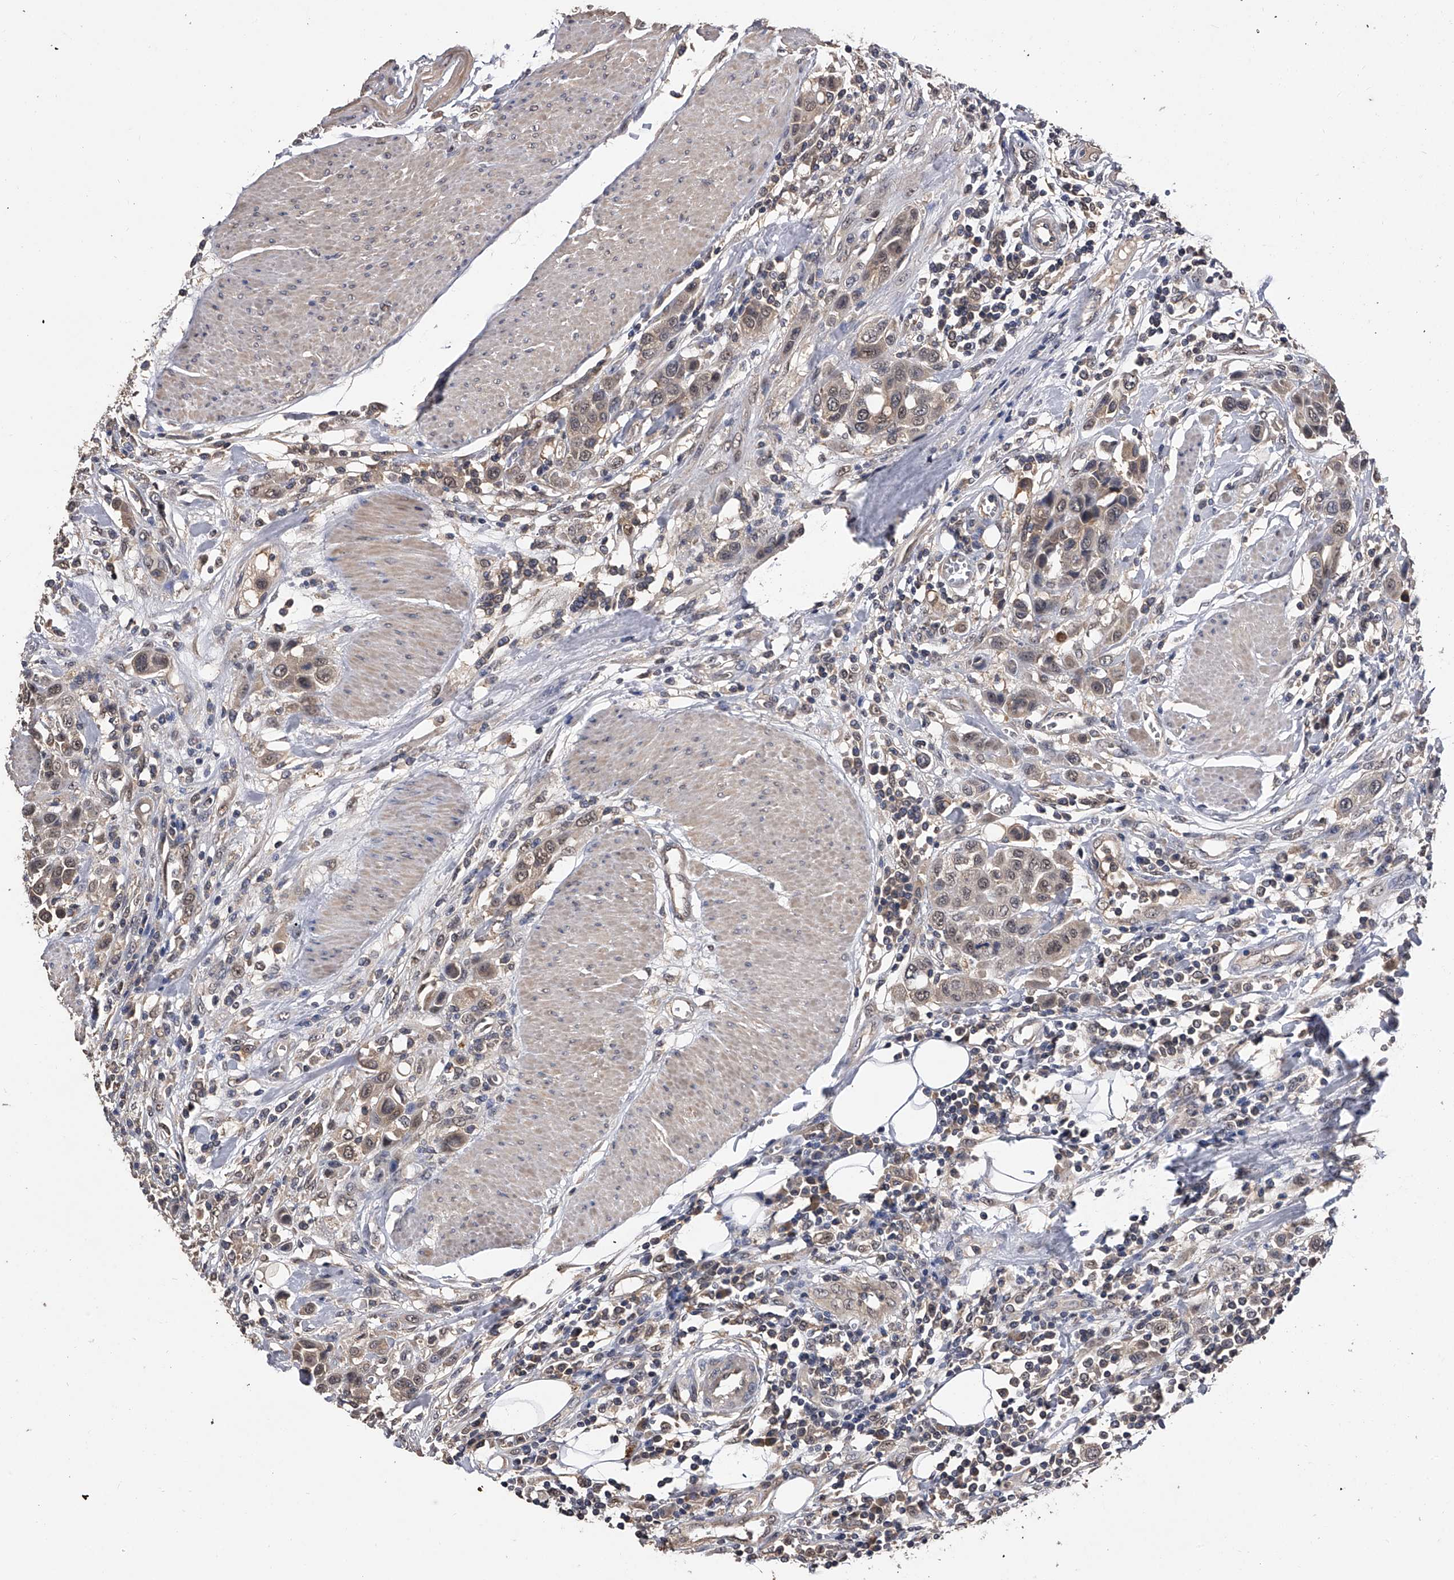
{"staining": {"intensity": "weak", "quantity": "25%-75%", "location": "cytoplasmic/membranous"}, "tissue": "urothelial cancer", "cell_type": "Tumor cells", "image_type": "cancer", "snomed": [{"axis": "morphology", "description": "Urothelial carcinoma, High grade"}, {"axis": "topography", "description": "Urinary bladder"}], "caption": "This is a histology image of immunohistochemistry staining of urothelial cancer, which shows weak positivity in the cytoplasmic/membranous of tumor cells.", "gene": "EFCAB7", "patient": {"sex": "male", "age": 50}}